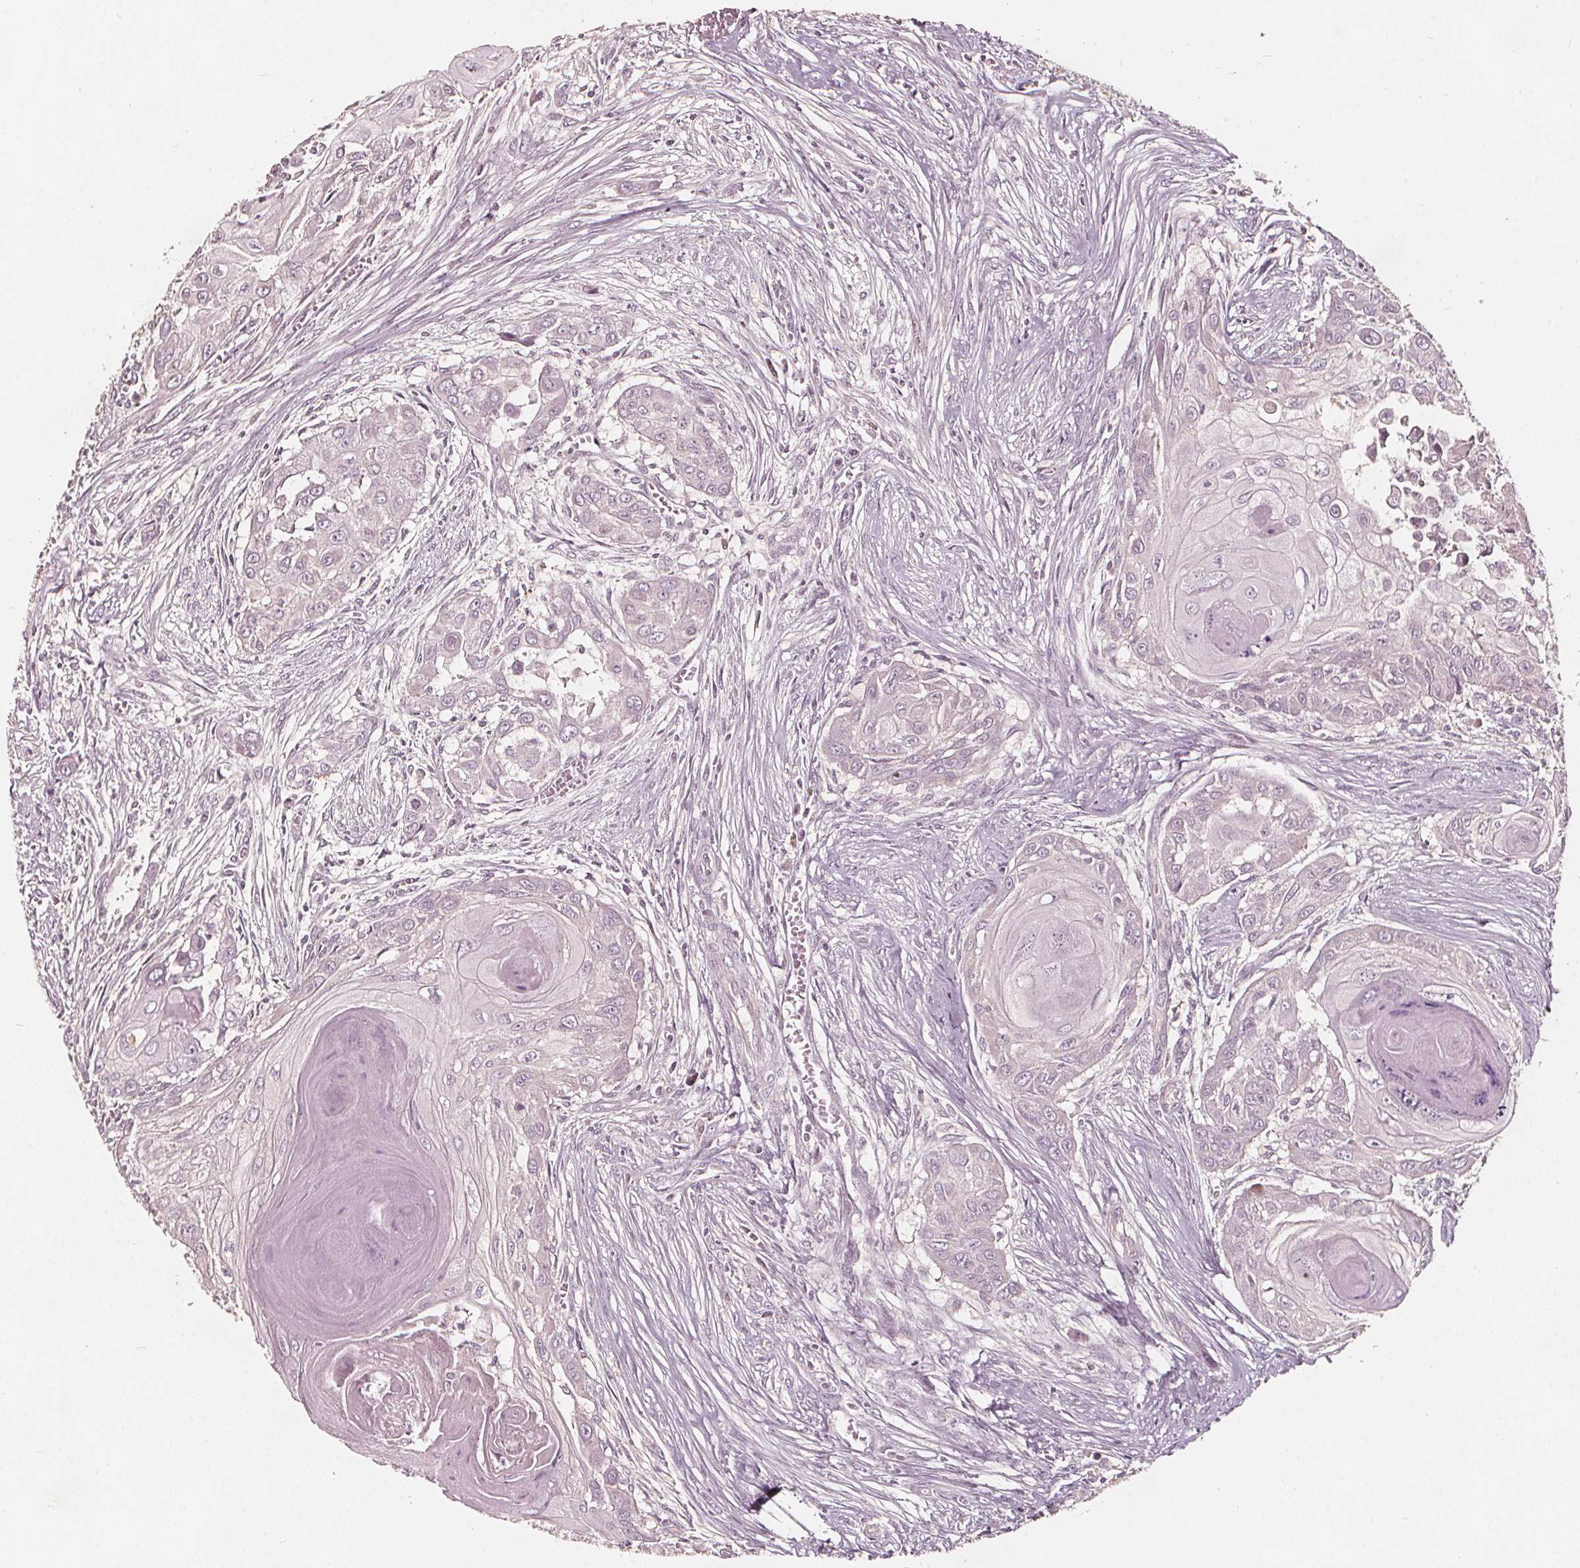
{"staining": {"intensity": "negative", "quantity": "none", "location": "none"}, "tissue": "head and neck cancer", "cell_type": "Tumor cells", "image_type": "cancer", "snomed": [{"axis": "morphology", "description": "Squamous cell carcinoma, NOS"}, {"axis": "topography", "description": "Oral tissue"}, {"axis": "topography", "description": "Head-Neck"}], "caption": "This is an immunohistochemistry (IHC) photomicrograph of squamous cell carcinoma (head and neck). There is no expression in tumor cells.", "gene": "AIP", "patient": {"sex": "male", "age": 71}}